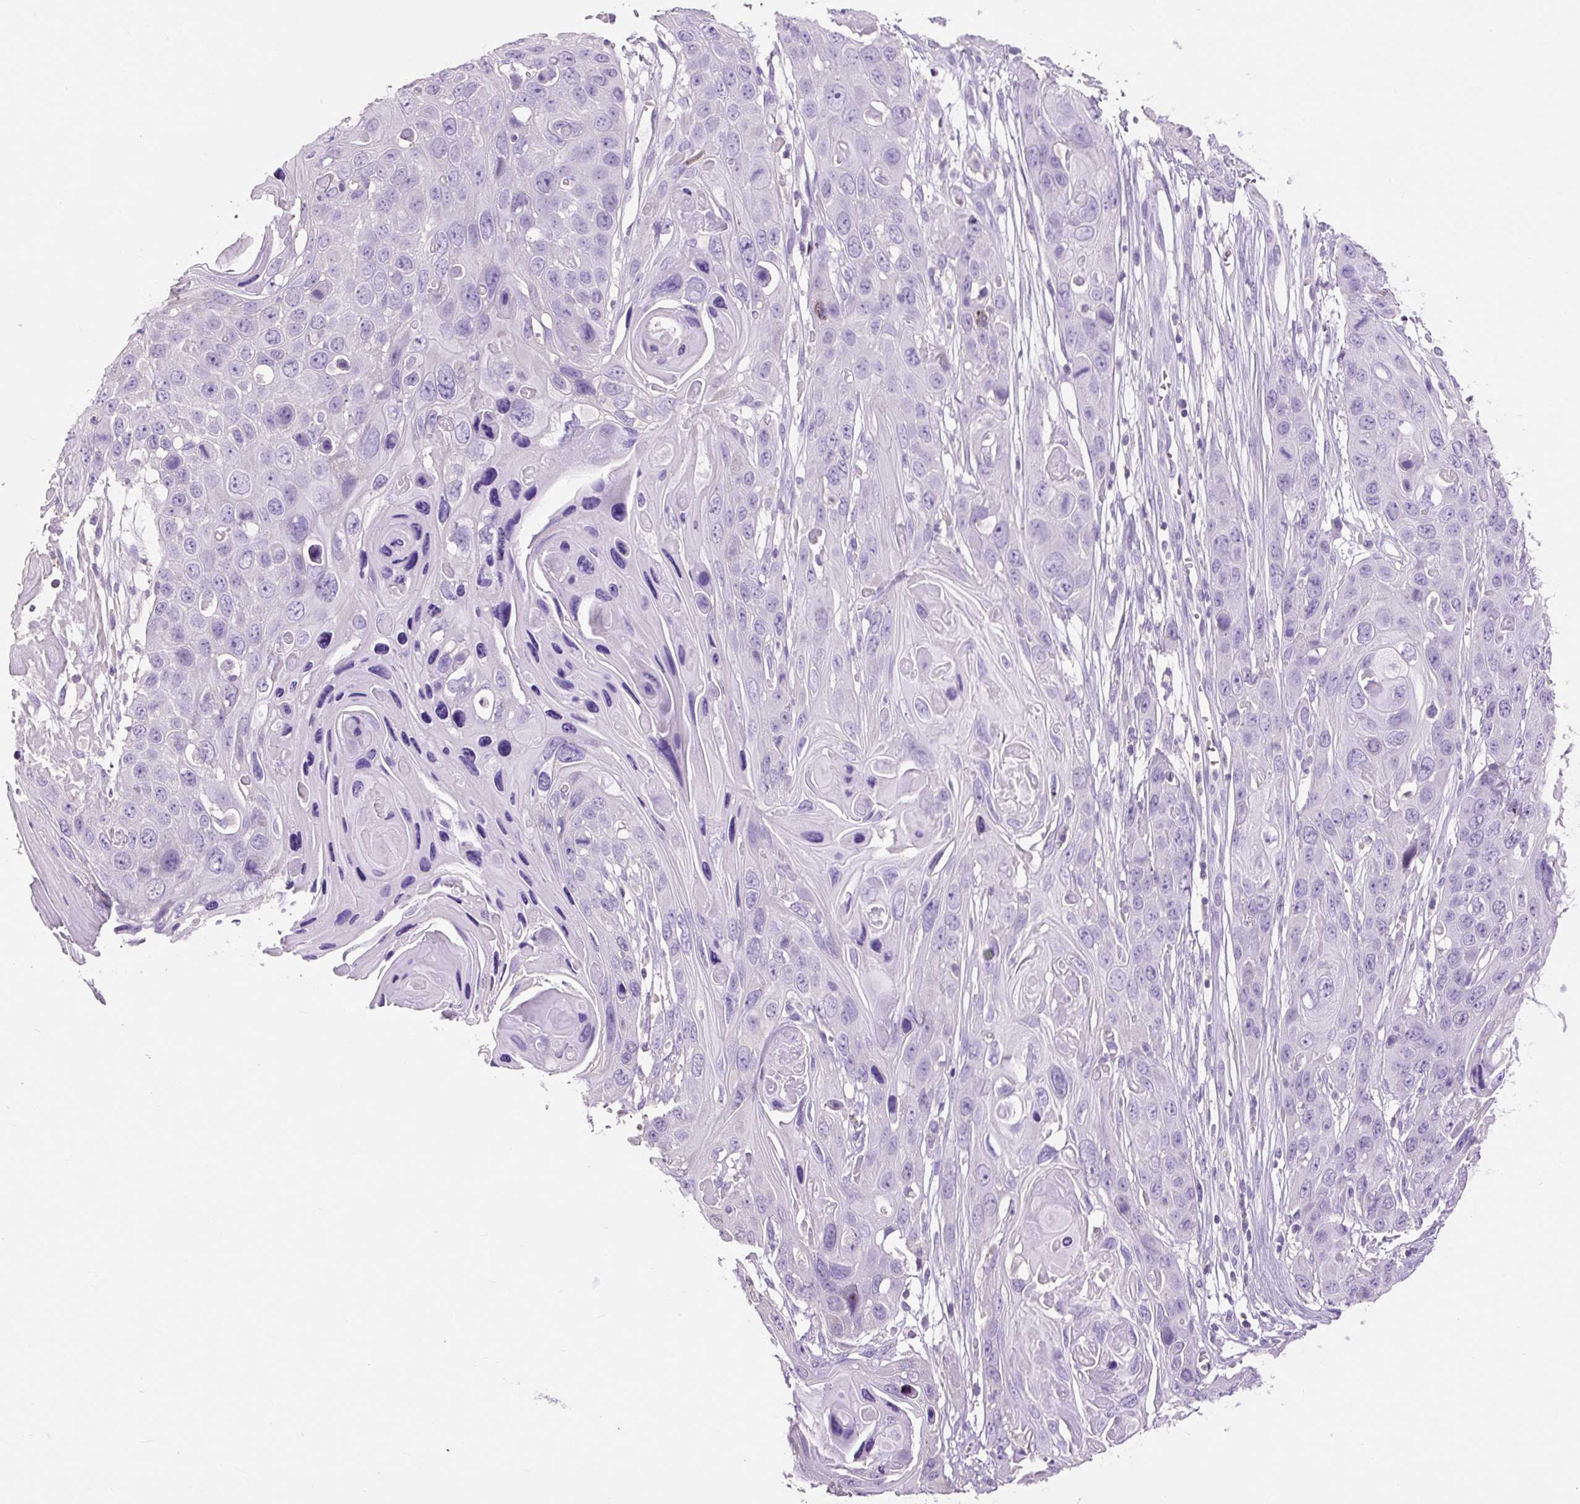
{"staining": {"intensity": "negative", "quantity": "none", "location": "none"}, "tissue": "skin cancer", "cell_type": "Tumor cells", "image_type": "cancer", "snomed": [{"axis": "morphology", "description": "Squamous cell carcinoma, NOS"}, {"axis": "topography", "description": "Skin"}], "caption": "This photomicrograph is of skin squamous cell carcinoma stained with immunohistochemistry (IHC) to label a protein in brown with the nuclei are counter-stained blue. There is no expression in tumor cells. The staining is performed using DAB (3,3'-diaminobenzidine) brown chromogen with nuclei counter-stained in using hematoxylin.", "gene": "OR10A7", "patient": {"sex": "male", "age": 55}}